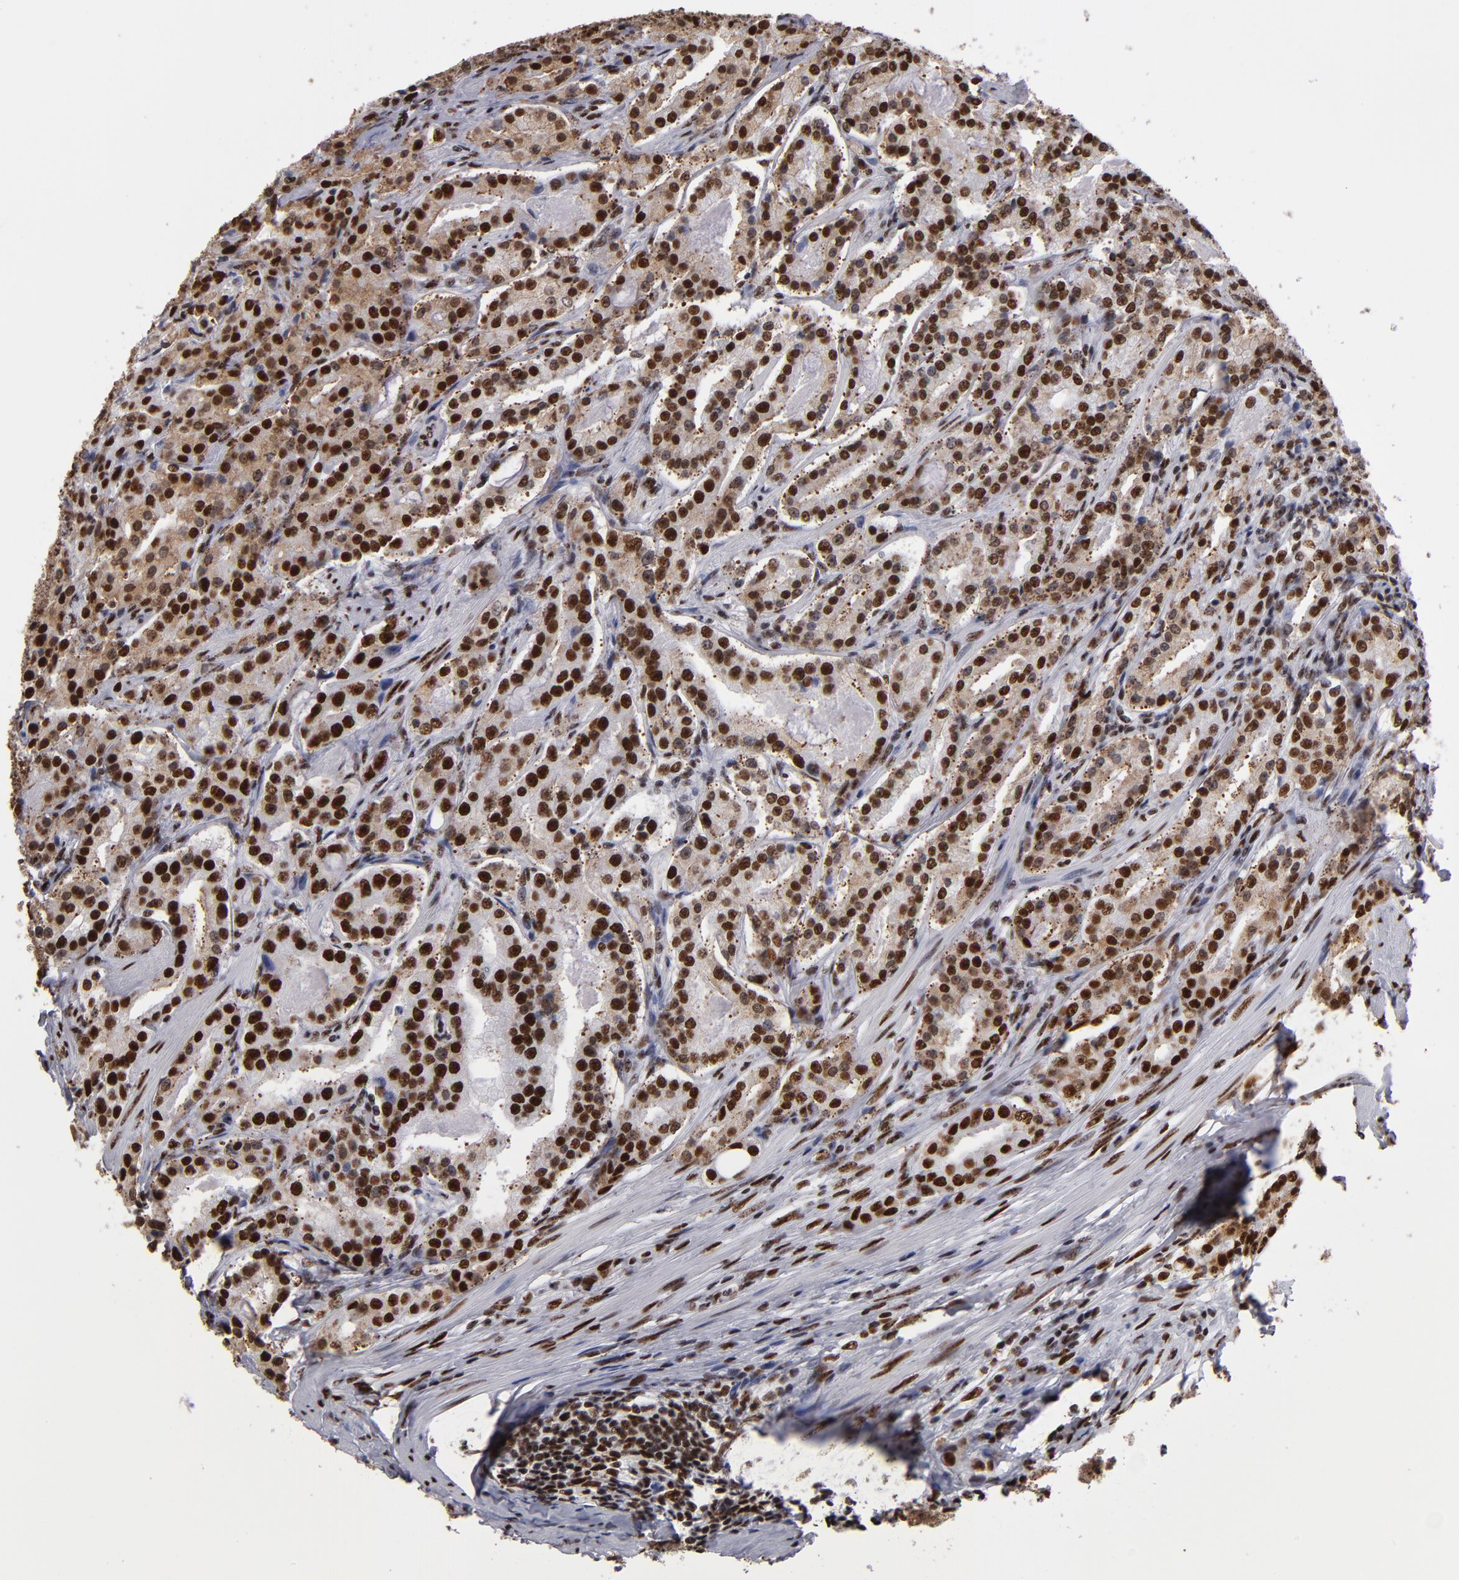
{"staining": {"intensity": "strong", "quantity": ">75%", "location": "nuclear"}, "tissue": "prostate cancer", "cell_type": "Tumor cells", "image_type": "cancer", "snomed": [{"axis": "morphology", "description": "Adenocarcinoma, Medium grade"}, {"axis": "topography", "description": "Prostate"}], "caption": "An image of prostate medium-grade adenocarcinoma stained for a protein reveals strong nuclear brown staining in tumor cells.", "gene": "MRE11", "patient": {"sex": "male", "age": 72}}